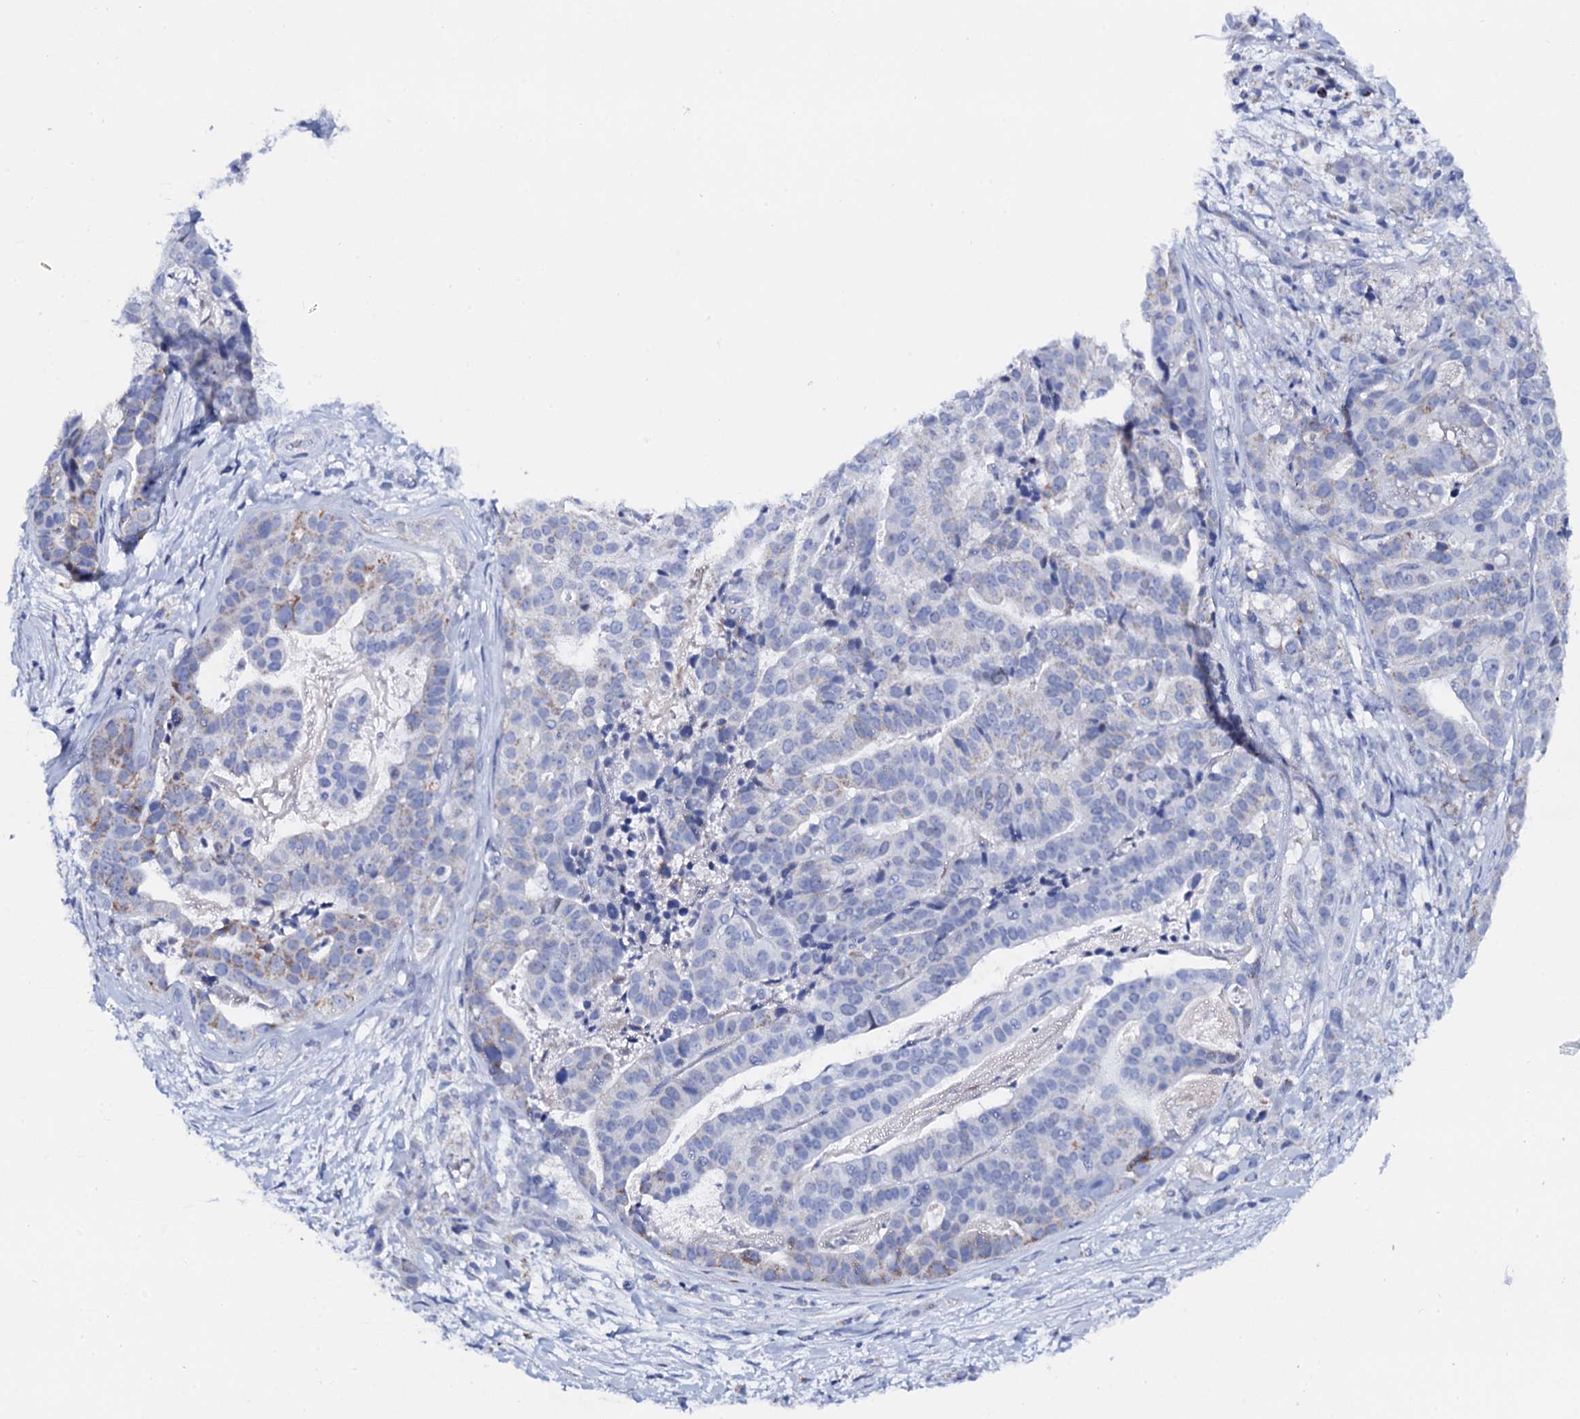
{"staining": {"intensity": "weak", "quantity": "<25%", "location": "cytoplasmic/membranous"}, "tissue": "stomach cancer", "cell_type": "Tumor cells", "image_type": "cancer", "snomed": [{"axis": "morphology", "description": "Adenocarcinoma, NOS"}, {"axis": "topography", "description": "Stomach"}], "caption": "An image of human stomach adenocarcinoma is negative for staining in tumor cells.", "gene": "ACADSB", "patient": {"sex": "male", "age": 48}}